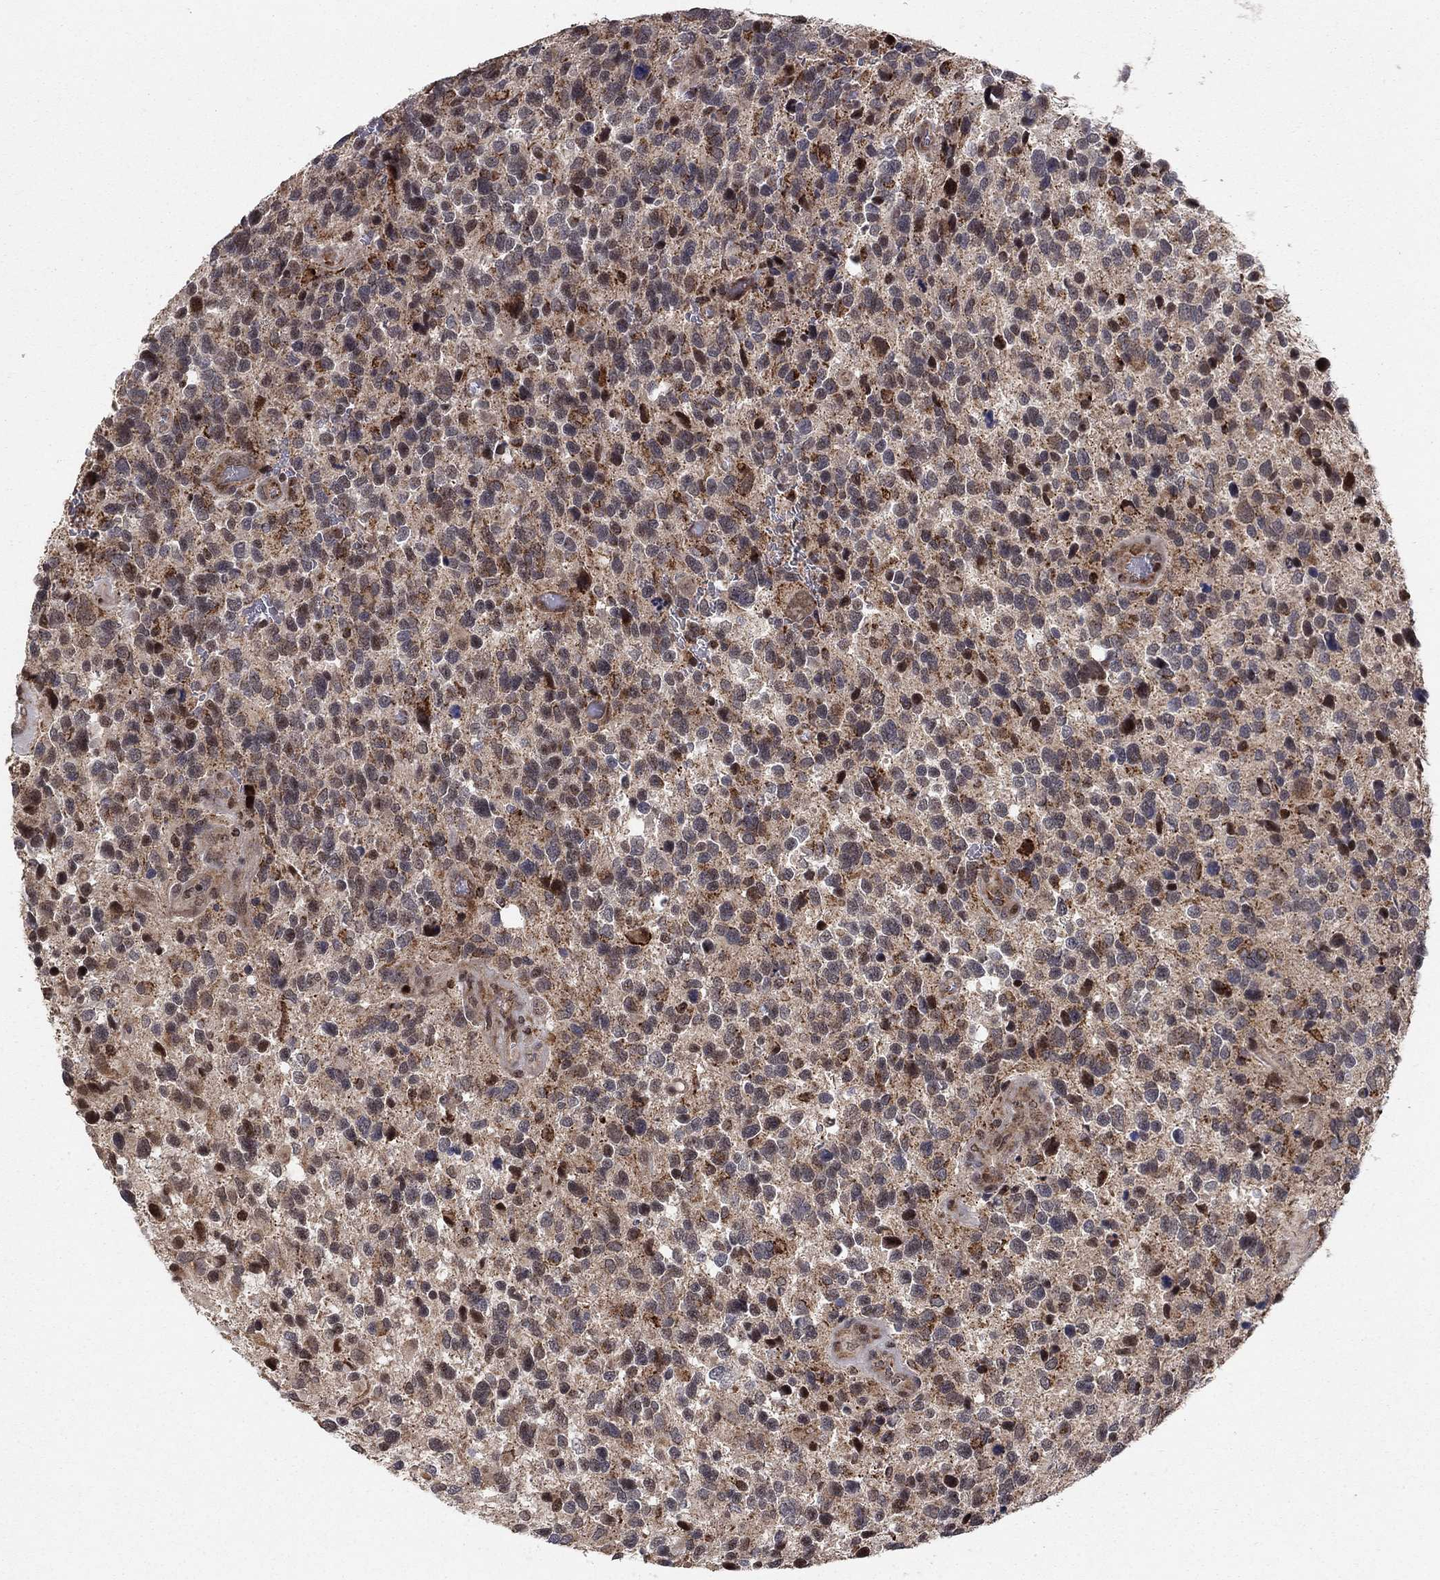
{"staining": {"intensity": "moderate", "quantity": "25%-75%", "location": "cytoplasmic/membranous"}, "tissue": "glioma", "cell_type": "Tumor cells", "image_type": "cancer", "snomed": [{"axis": "morphology", "description": "Glioma, malignant, Low grade"}, {"axis": "topography", "description": "Brain"}], "caption": "Immunohistochemical staining of human glioma exhibits medium levels of moderate cytoplasmic/membranous staining in approximately 25%-75% of tumor cells.", "gene": "ZNF395", "patient": {"sex": "female", "age": 32}}